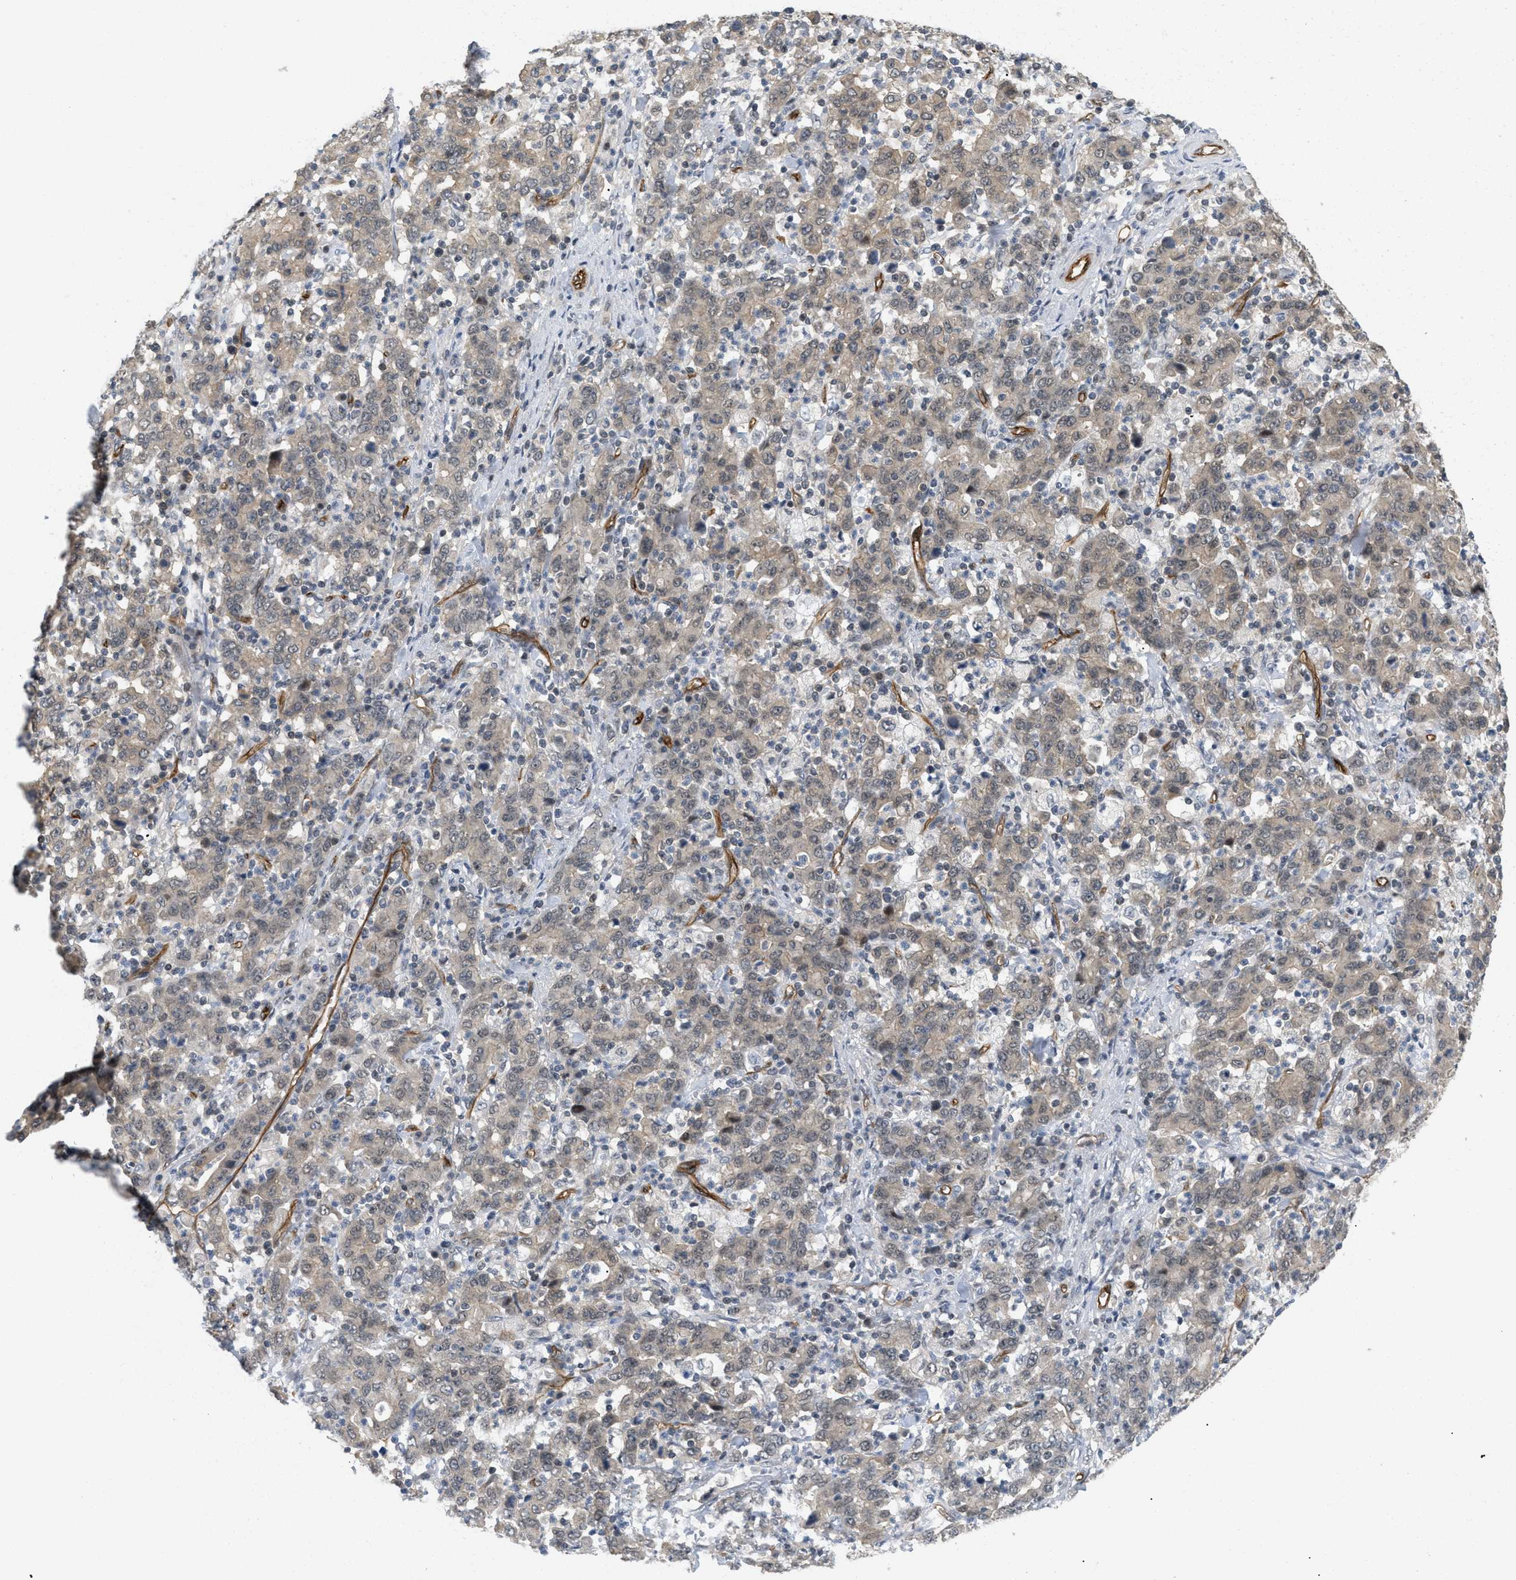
{"staining": {"intensity": "weak", "quantity": ">75%", "location": "cytoplasmic/membranous"}, "tissue": "stomach cancer", "cell_type": "Tumor cells", "image_type": "cancer", "snomed": [{"axis": "morphology", "description": "Adenocarcinoma, NOS"}, {"axis": "topography", "description": "Stomach, upper"}], "caption": "Human adenocarcinoma (stomach) stained for a protein (brown) demonstrates weak cytoplasmic/membranous positive positivity in approximately >75% of tumor cells.", "gene": "PALMD", "patient": {"sex": "male", "age": 69}}